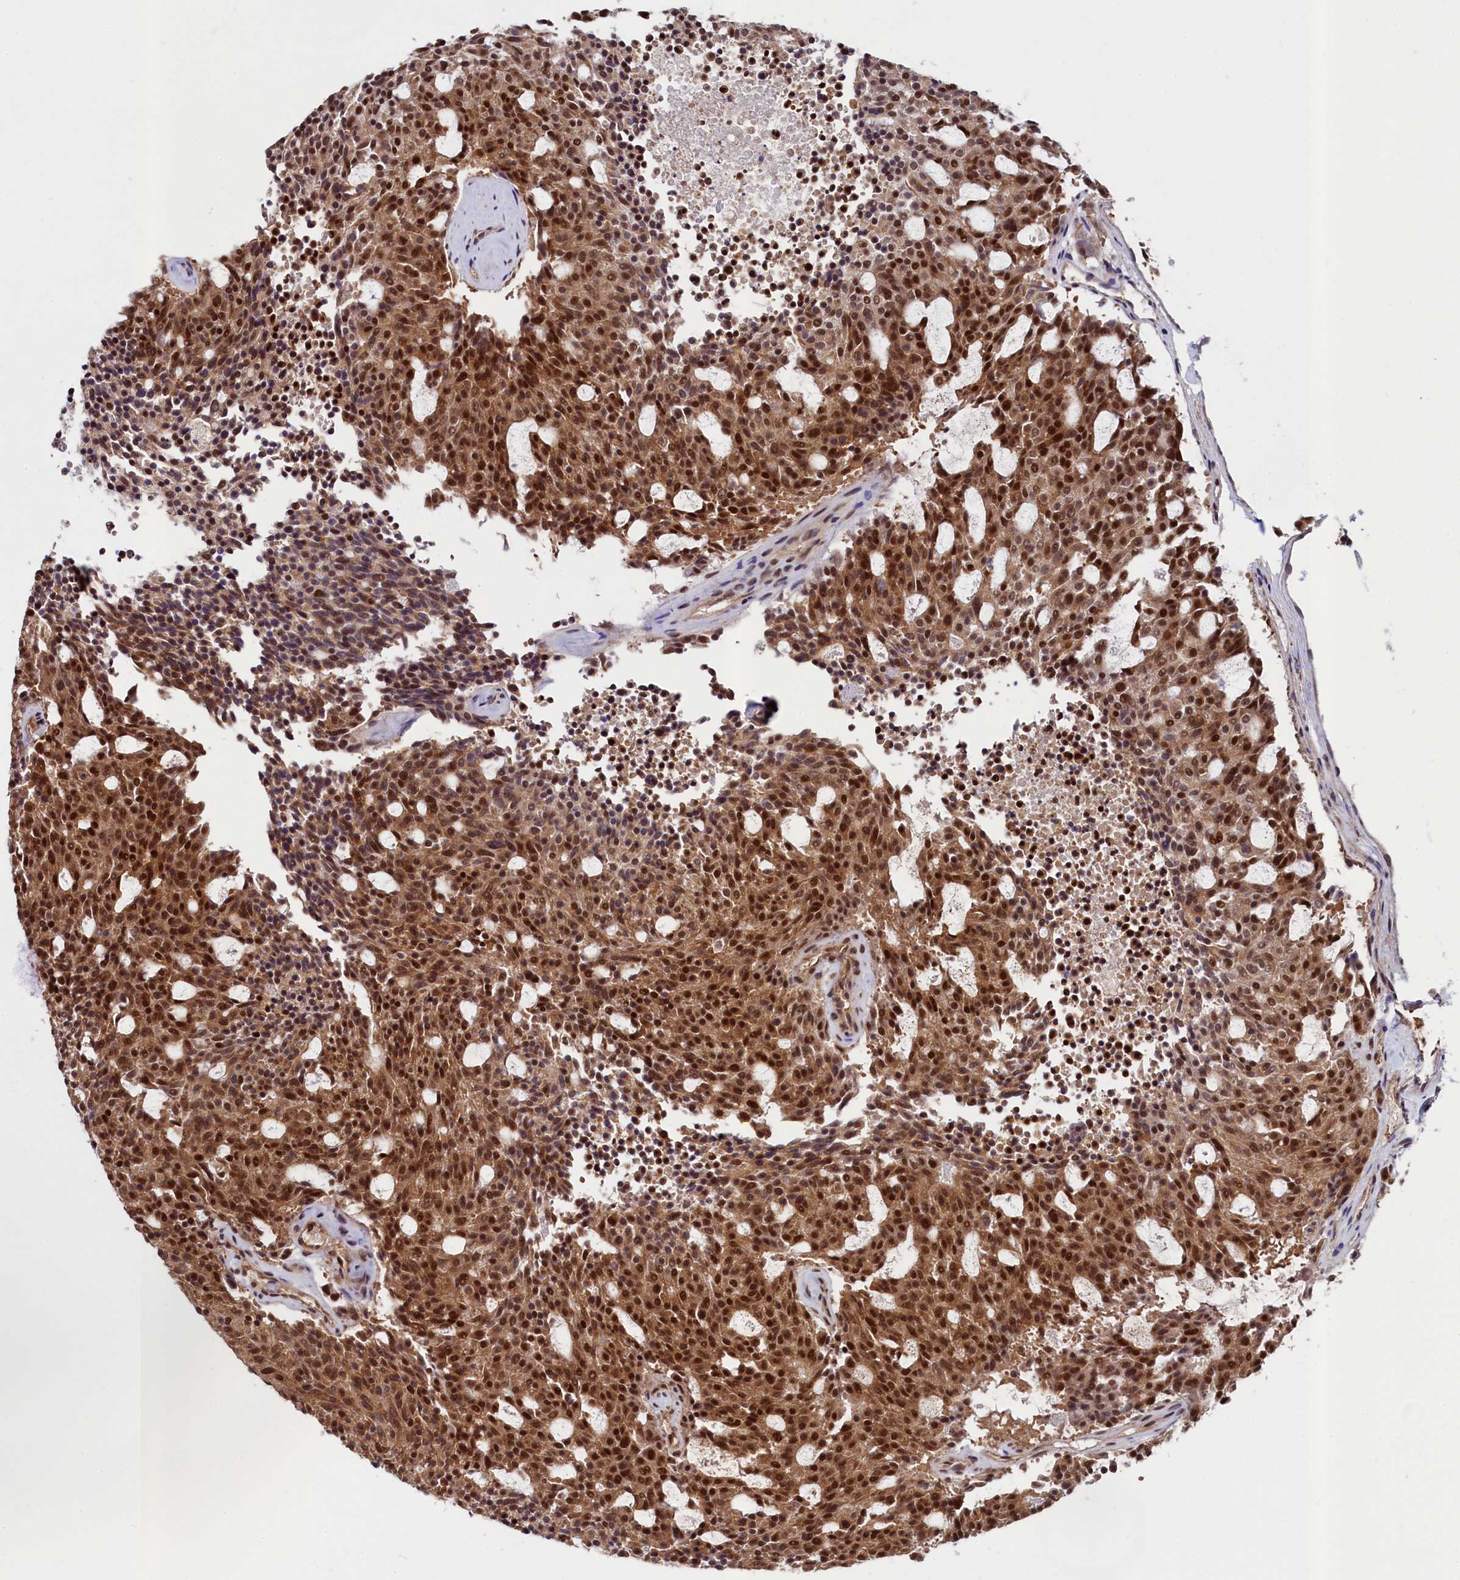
{"staining": {"intensity": "moderate", "quantity": ">75%", "location": "nuclear"}, "tissue": "carcinoid", "cell_type": "Tumor cells", "image_type": "cancer", "snomed": [{"axis": "morphology", "description": "Carcinoid, malignant, NOS"}, {"axis": "topography", "description": "Pancreas"}], "caption": "Carcinoid (malignant) stained with immunohistochemistry shows moderate nuclear expression in about >75% of tumor cells. The staining was performed using DAB (3,3'-diaminobenzidine) to visualize the protein expression in brown, while the nuclei were stained in blue with hematoxylin (Magnification: 20x).", "gene": "LEO1", "patient": {"sex": "female", "age": 54}}